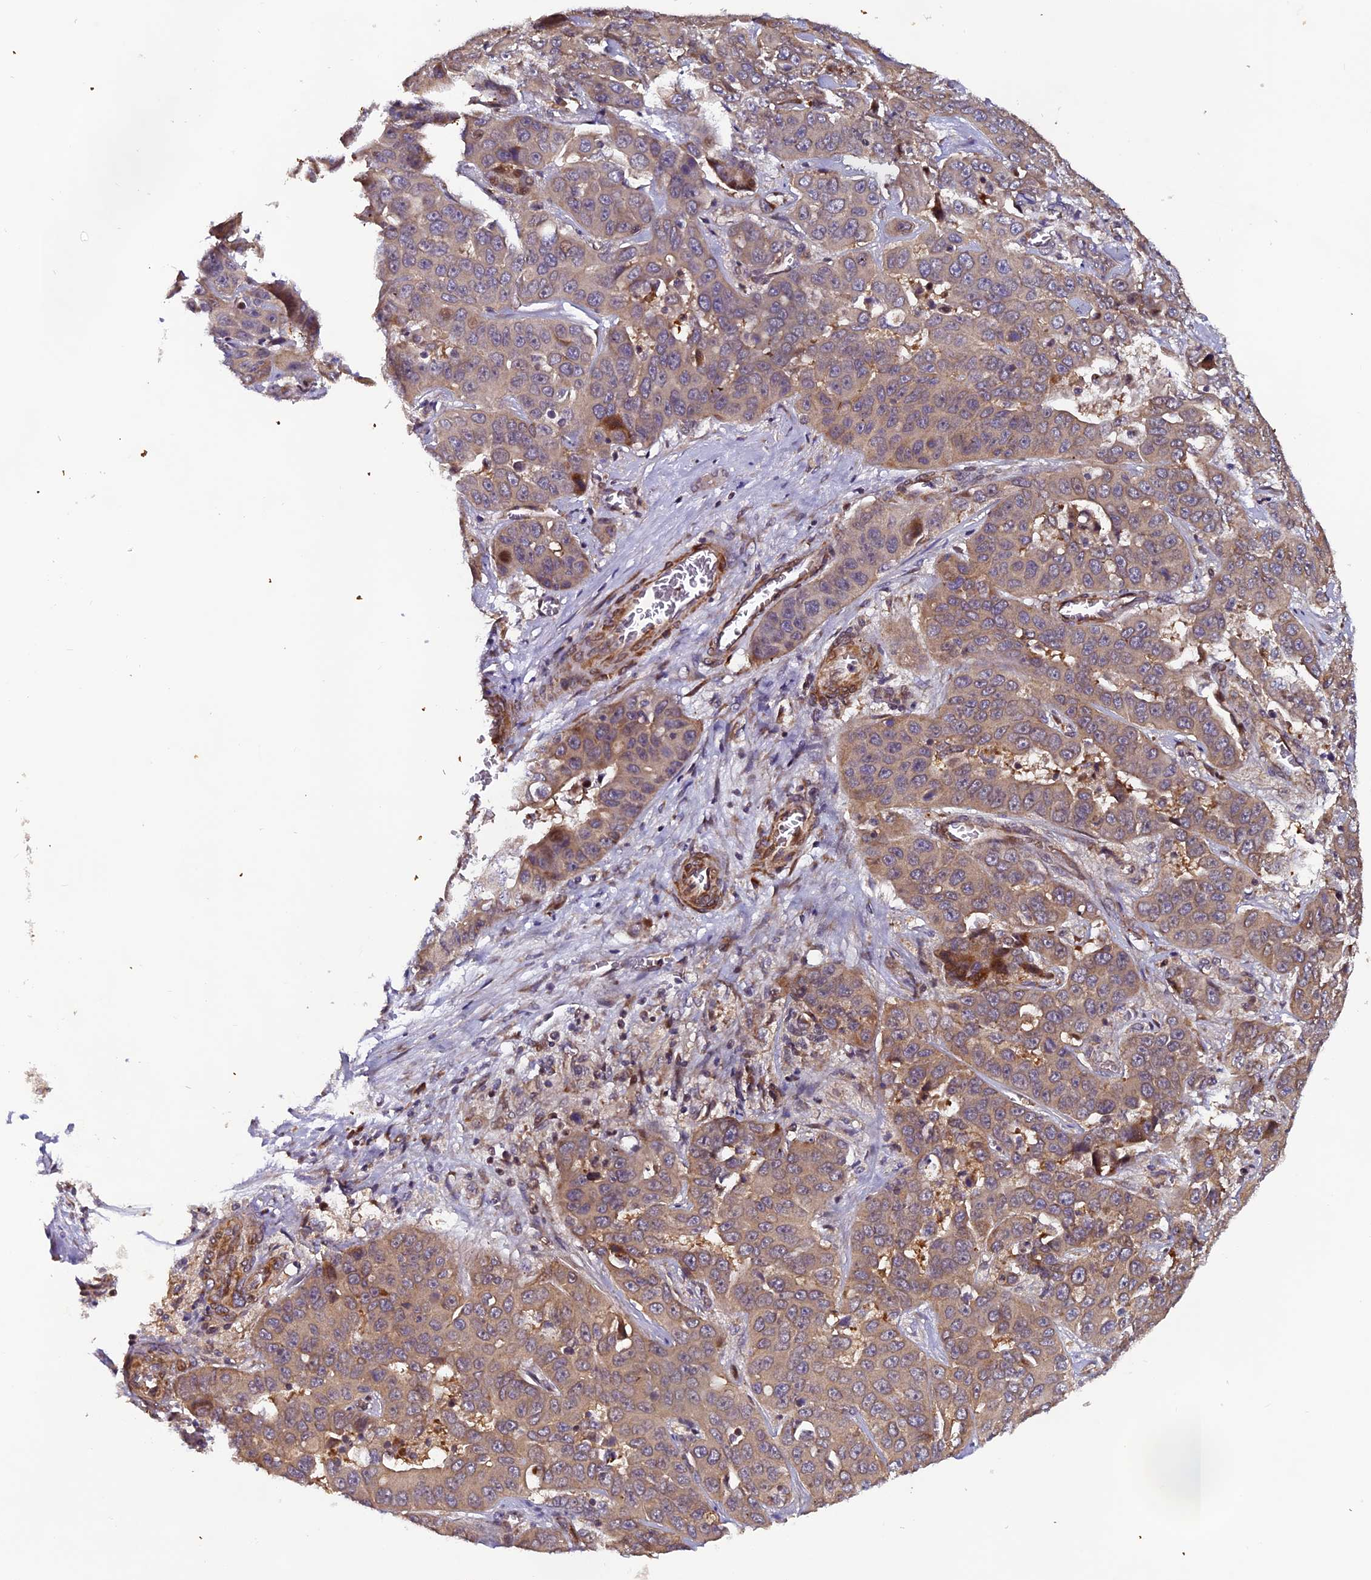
{"staining": {"intensity": "moderate", "quantity": "25%-75%", "location": "cytoplasmic/membranous"}, "tissue": "liver cancer", "cell_type": "Tumor cells", "image_type": "cancer", "snomed": [{"axis": "morphology", "description": "Cholangiocarcinoma"}, {"axis": "topography", "description": "Liver"}], "caption": "IHC of liver cancer (cholangiocarcinoma) reveals medium levels of moderate cytoplasmic/membranous positivity in about 25%-75% of tumor cells.", "gene": "RAB28", "patient": {"sex": "female", "age": 52}}